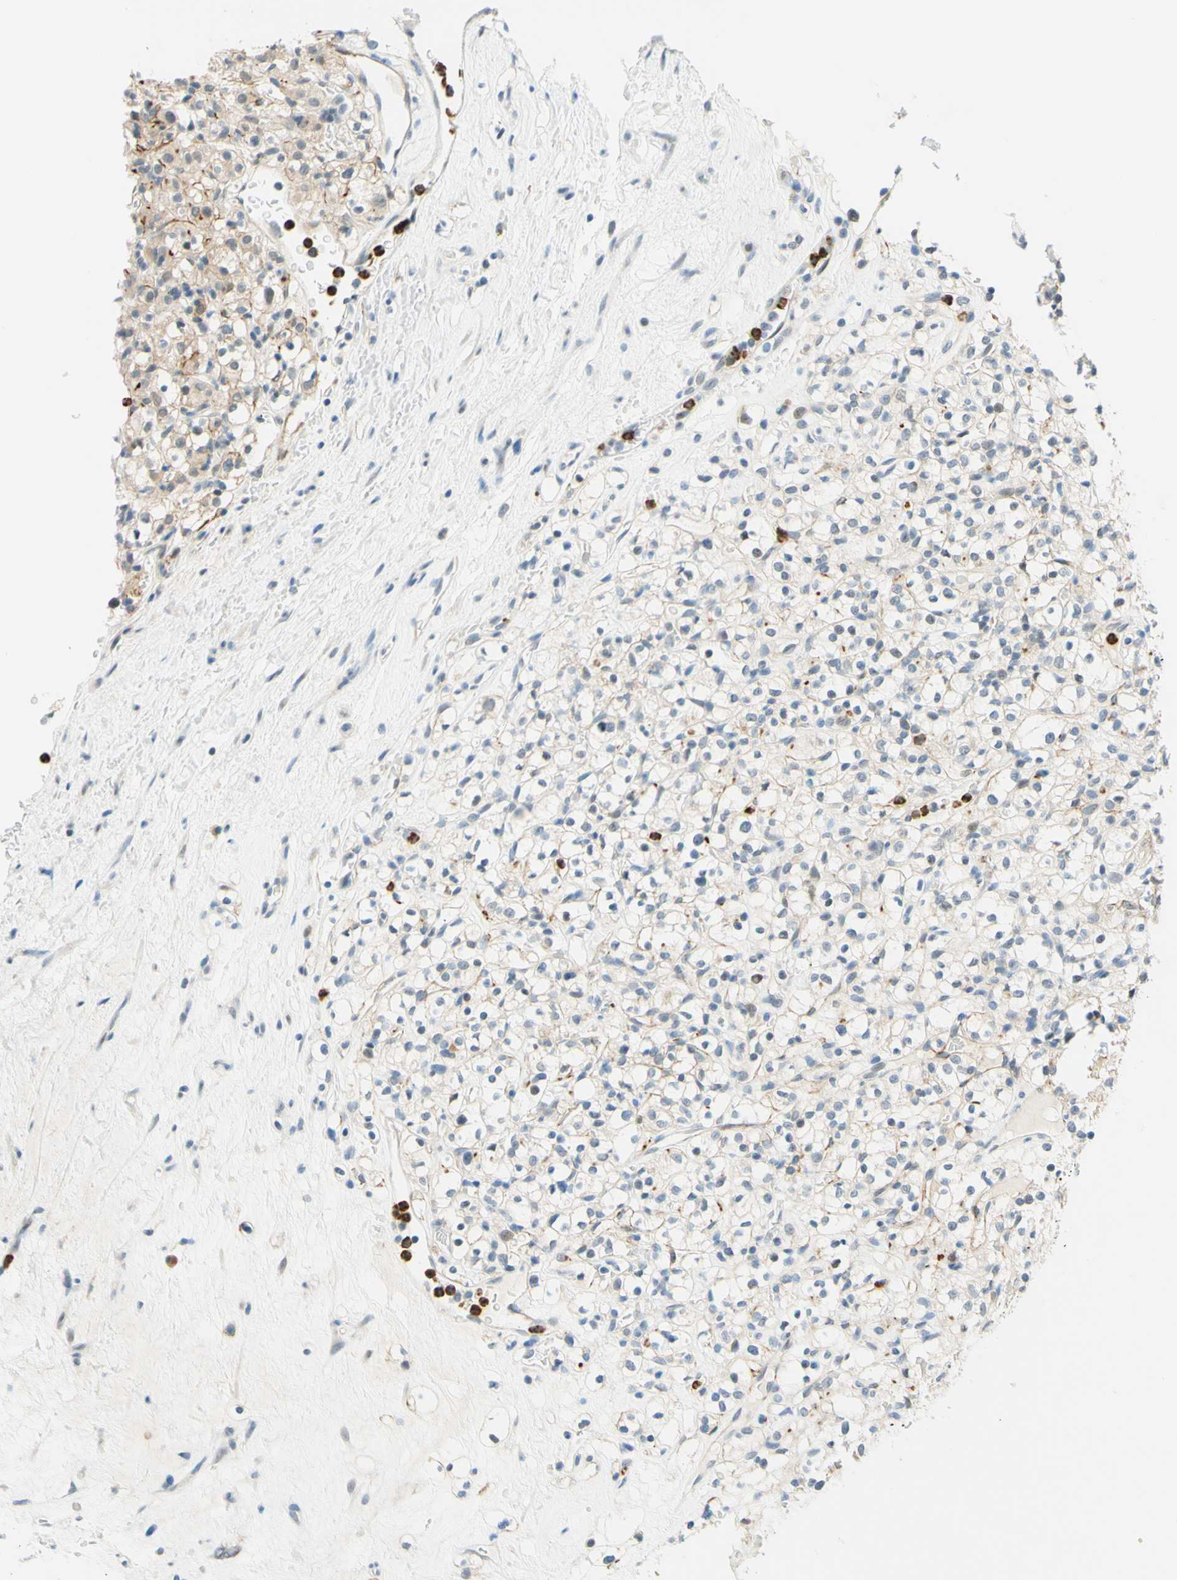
{"staining": {"intensity": "weak", "quantity": "25%-75%", "location": "cytoplasmic/membranous"}, "tissue": "renal cancer", "cell_type": "Tumor cells", "image_type": "cancer", "snomed": [{"axis": "morphology", "description": "Normal tissue, NOS"}, {"axis": "morphology", "description": "Adenocarcinoma, NOS"}, {"axis": "topography", "description": "Kidney"}], "caption": "Protein expression analysis of renal cancer displays weak cytoplasmic/membranous positivity in approximately 25%-75% of tumor cells.", "gene": "TREM2", "patient": {"sex": "female", "age": 72}}